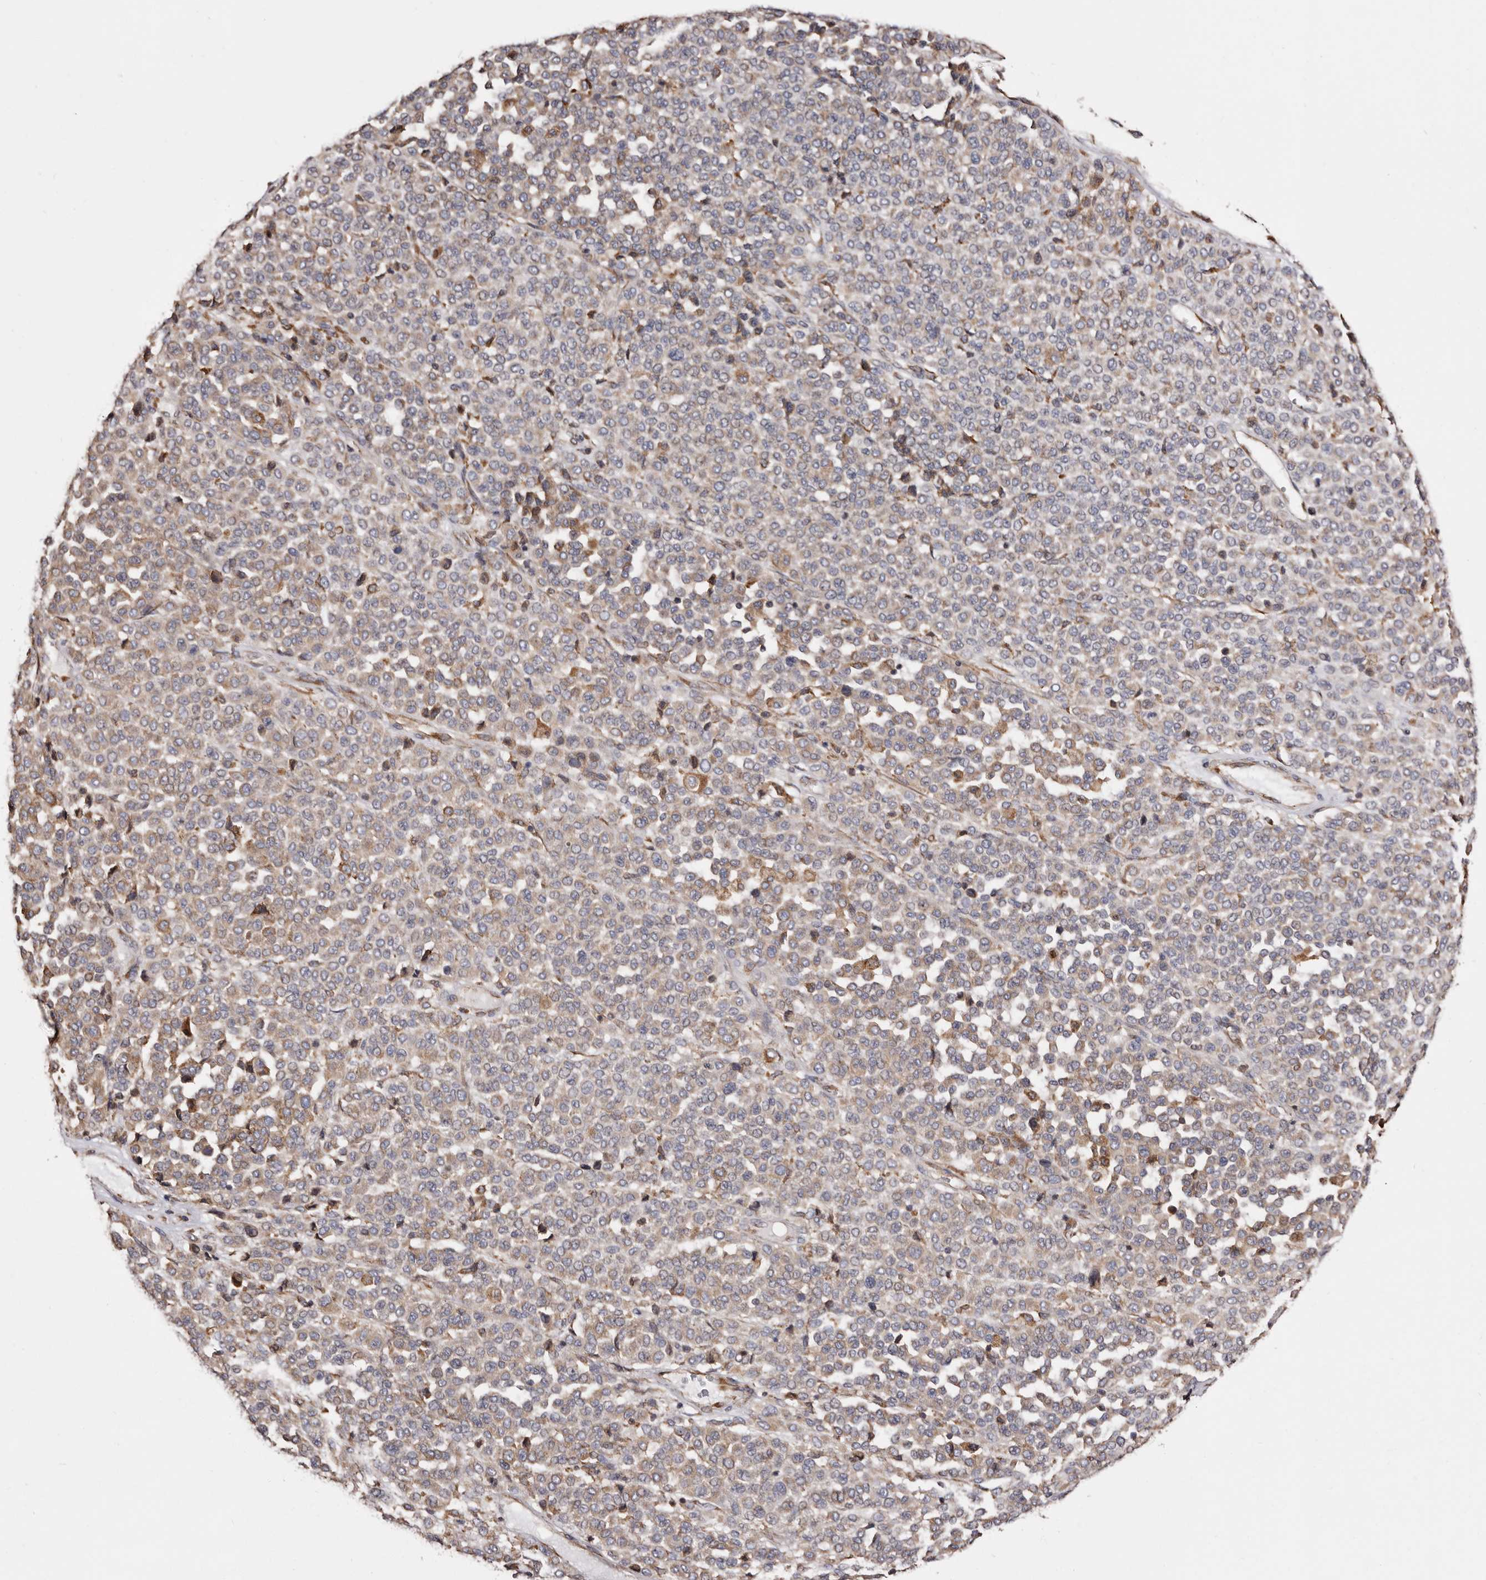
{"staining": {"intensity": "moderate", "quantity": ">75%", "location": "cytoplasmic/membranous"}, "tissue": "melanoma", "cell_type": "Tumor cells", "image_type": "cancer", "snomed": [{"axis": "morphology", "description": "Malignant melanoma, Metastatic site"}, {"axis": "topography", "description": "Pancreas"}], "caption": "Tumor cells demonstrate medium levels of moderate cytoplasmic/membranous staining in approximately >75% of cells in melanoma.", "gene": "ACBD6", "patient": {"sex": "female", "age": 30}}